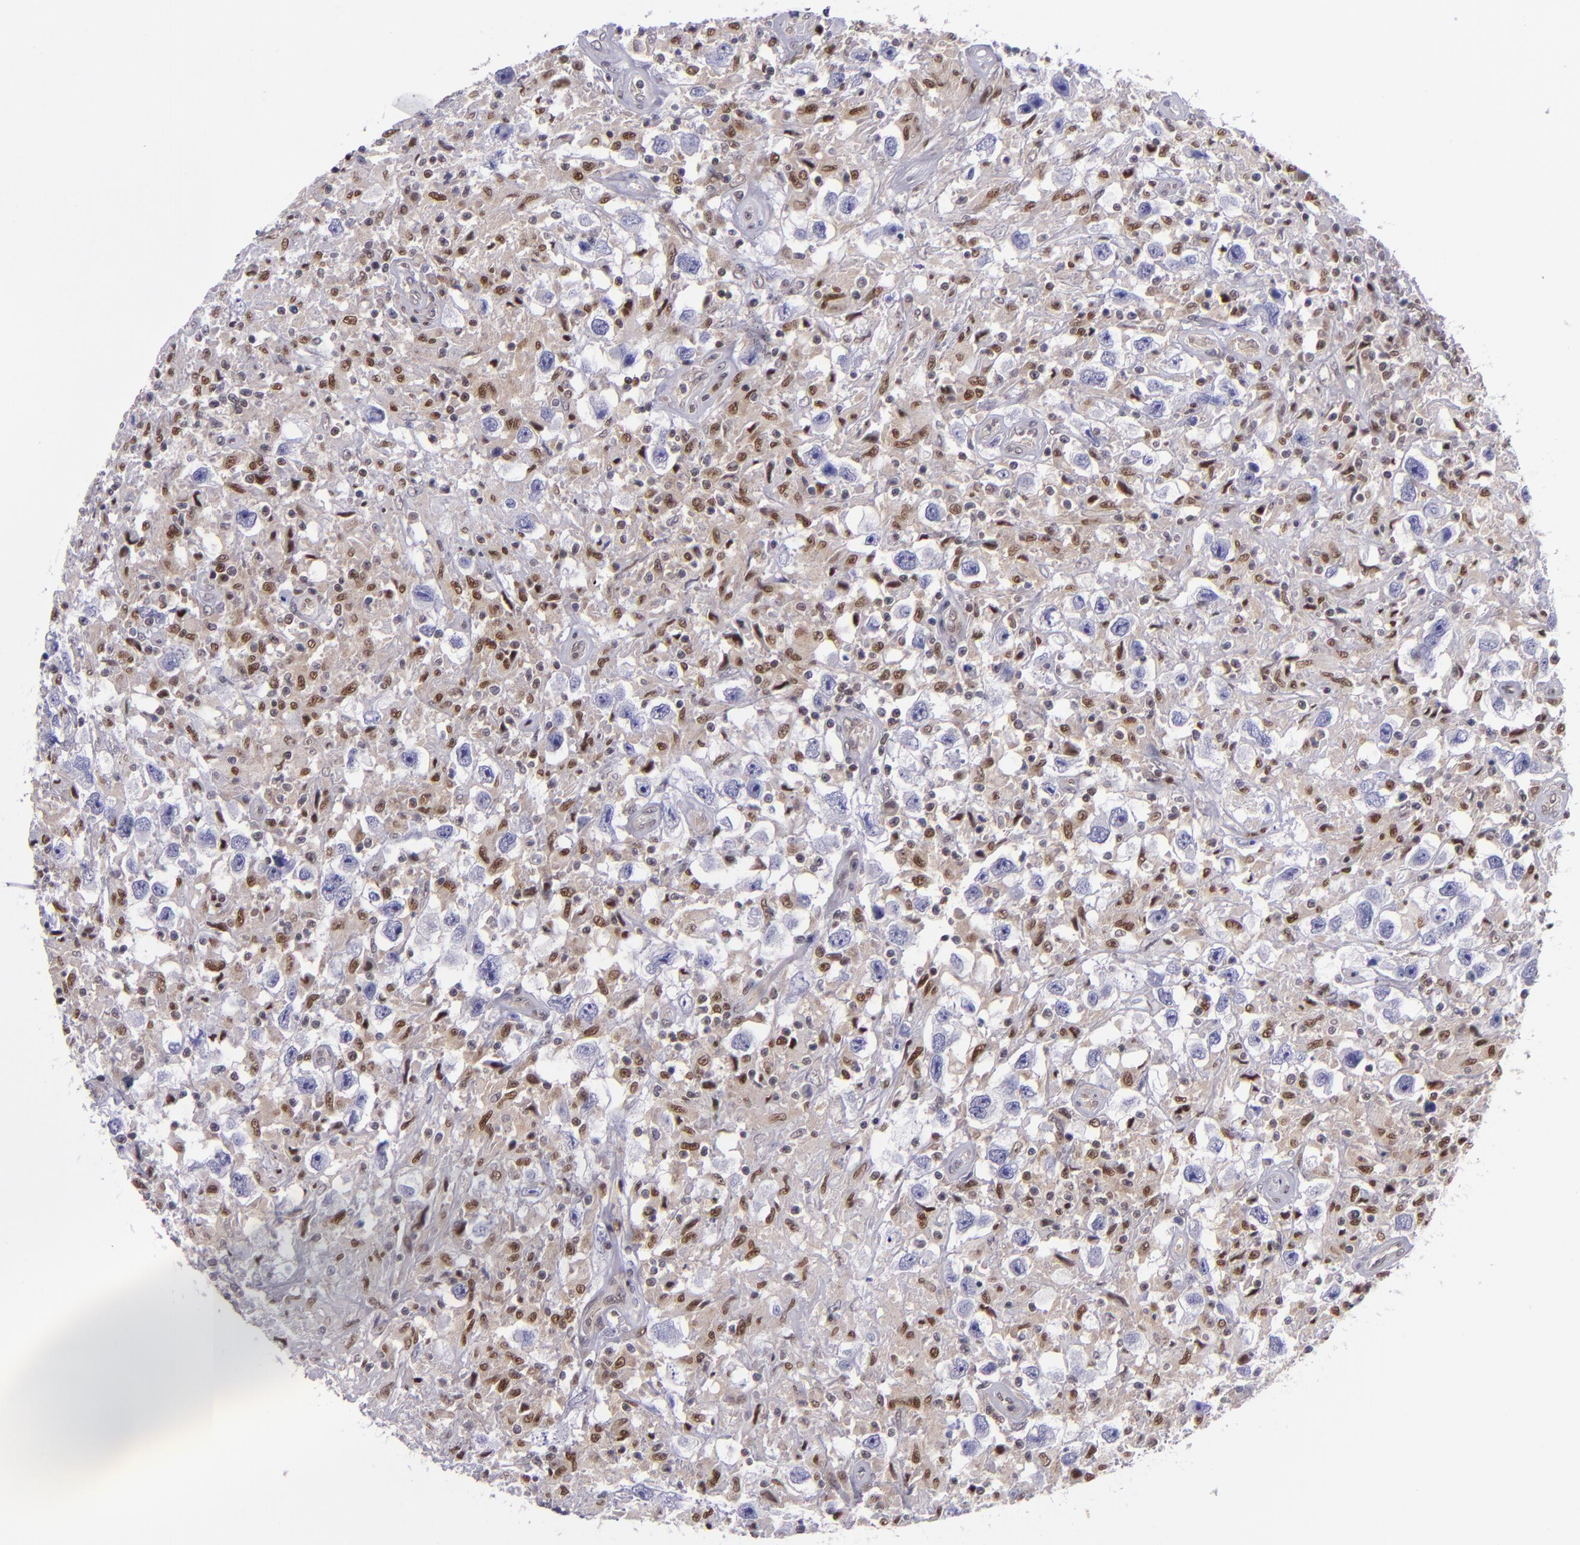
{"staining": {"intensity": "moderate", "quantity": "25%-75%", "location": "cytoplasmic/membranous,nuclear"}, "tissue": "testis cancer", "cell_type": "Tumor cells", "image_type": "cancer", "snomed": [{"axis": "morphology", "description": "Seminoma, NOS"}, {"axis": "topography", "description": "Testis"}], "caption": "Immunohistochemical staining of human testis cancer (seminoma) reveals medium levels of moderate cytoplasmic/membranous and nuclear expression in about 25%-75% of tumor cells.", "gene": "BAG1", "patient": {"sex": "male", "age": 34}}